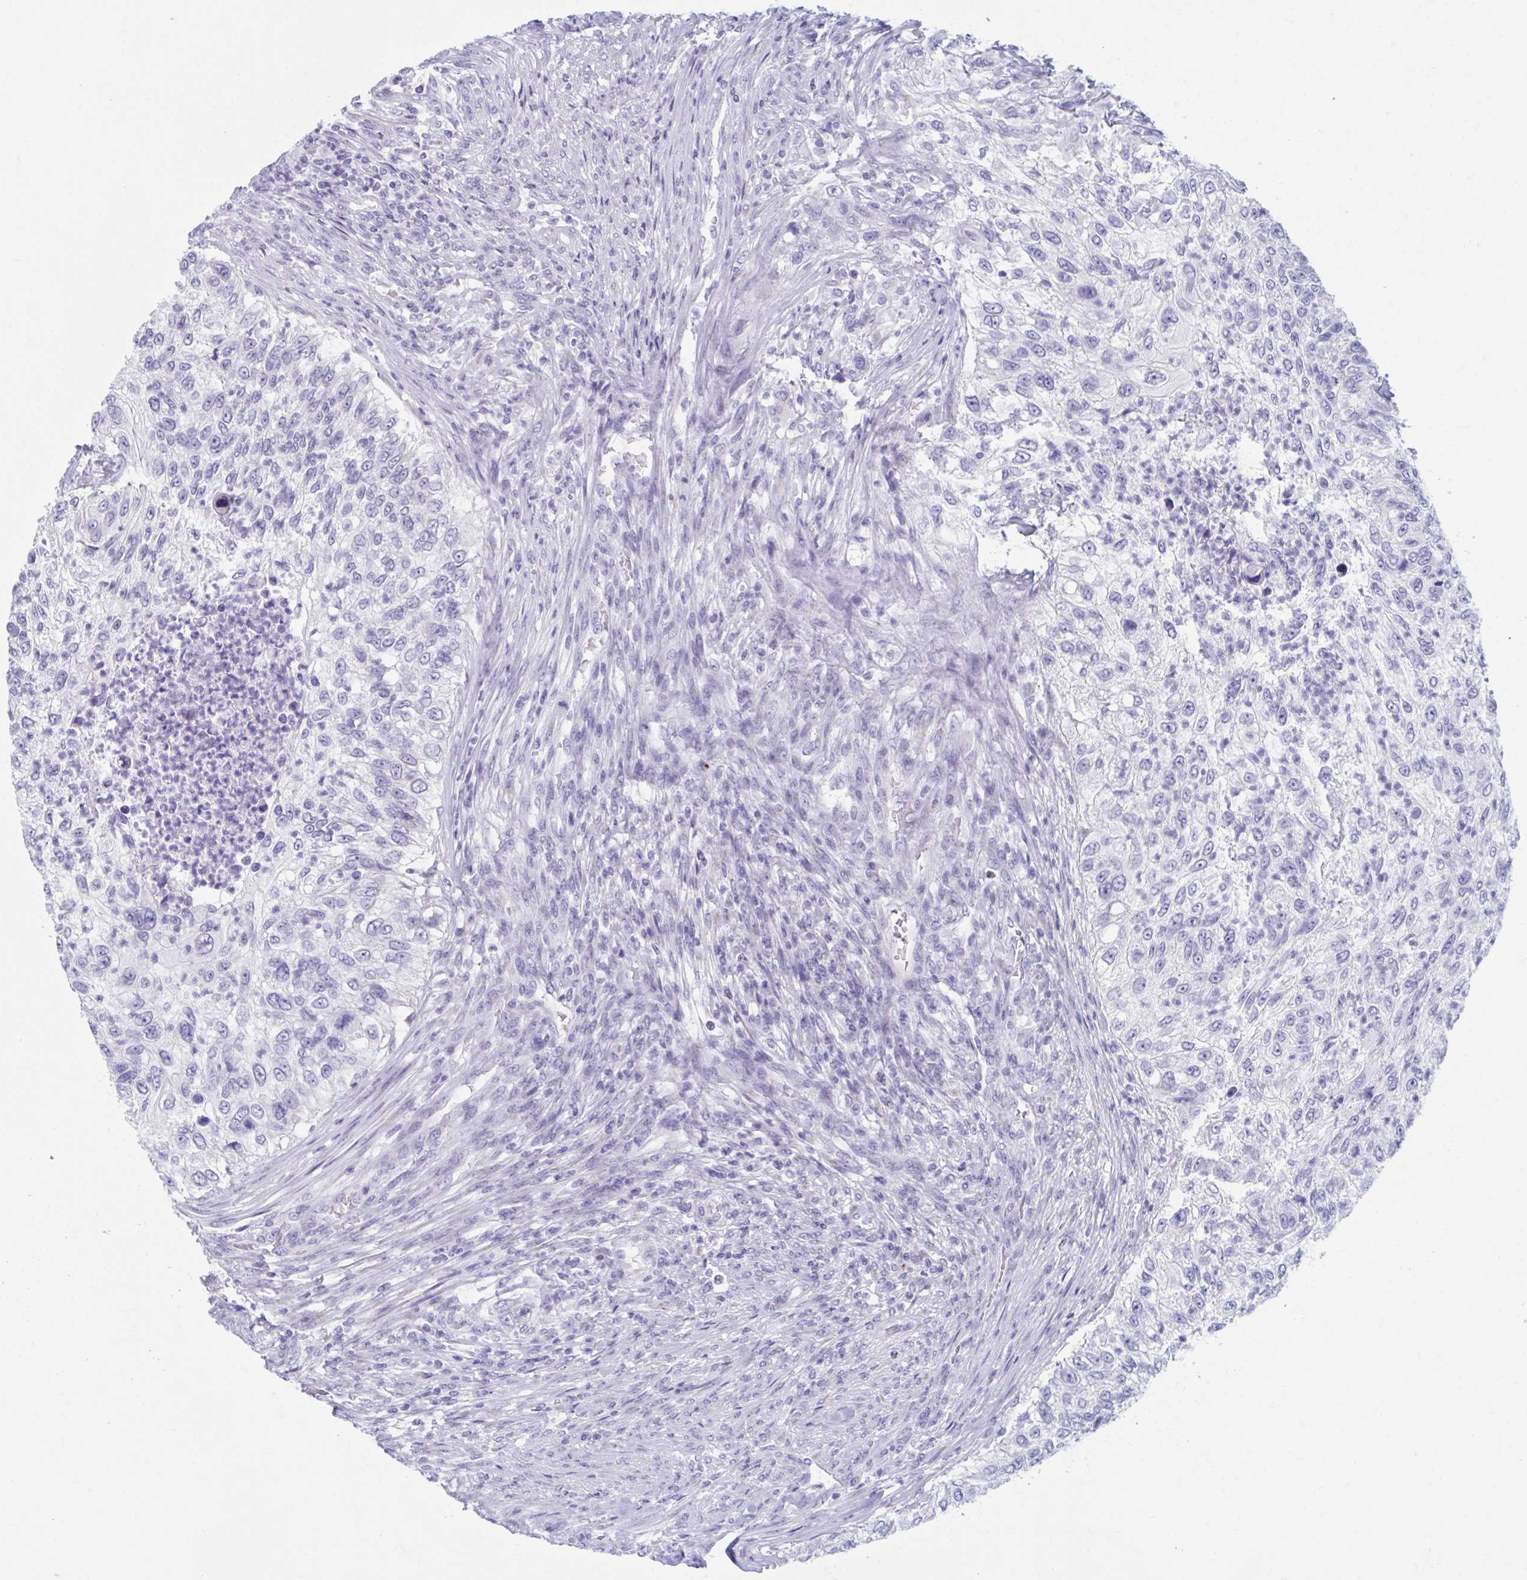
{"staining": {"intensity": "negative", "quantity": "none", "location": "none"}, "tissue": "urothelial cancer", "cell_type": "Tumor cells", "image_type": "cancer", "snomed": [{"axis": "morphology", "description": "Urothelial carcinoma, High grade"}, {"axis": "topography", "description": "Urinary bladder"}], "caption": "Immunohistochemistry (IHC) image of urothelial cancer stained for a protein (brown), which exhibits no positivity in tumor cells.", "gene": "KCNE2", "patient": {"sex": "female", "age": 60}}